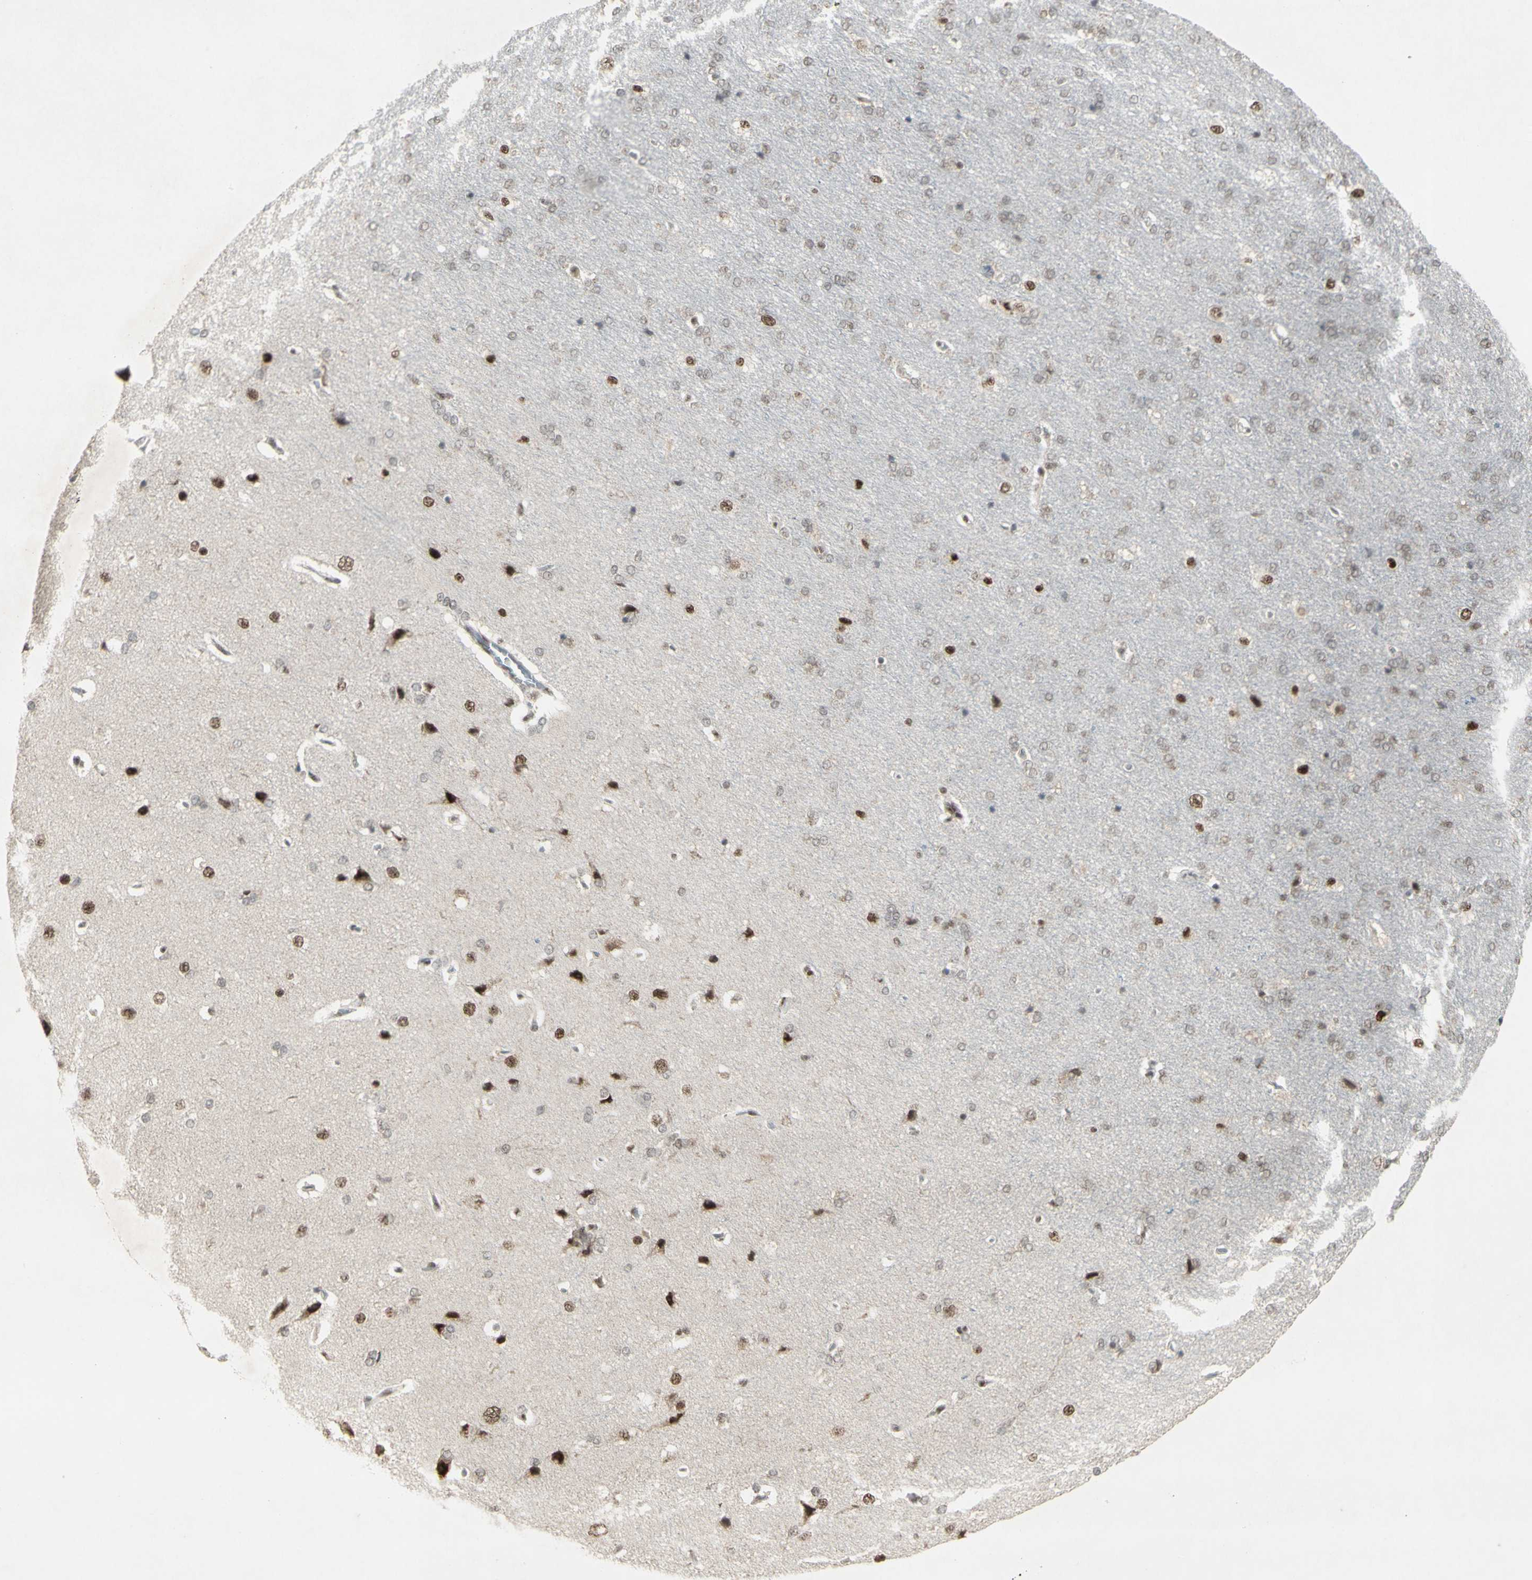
{"staining": {"intensity": "moderate", "quantity": "<25%", "location": "cytoplasmic/membranous,nuclear"}, "tissue": "cerebral cortex", "cell_type": "Endothelial cells", "image_type": "normal", "snomed": [{"axis": "morphology", "description": "Normal tissue, NOS"}, {"axis": "topography", "description": "Cerebral cortex"}], "caption": "Immunohistochemistry (DAB) staining of normal cerebral cortex reveals moderate cytoplasmic/membranous,nuclear protein staining in approximately <25% of endothelial cells.", "gene": "CCNT1", "patient": {"sex": "male", "age": 62}}